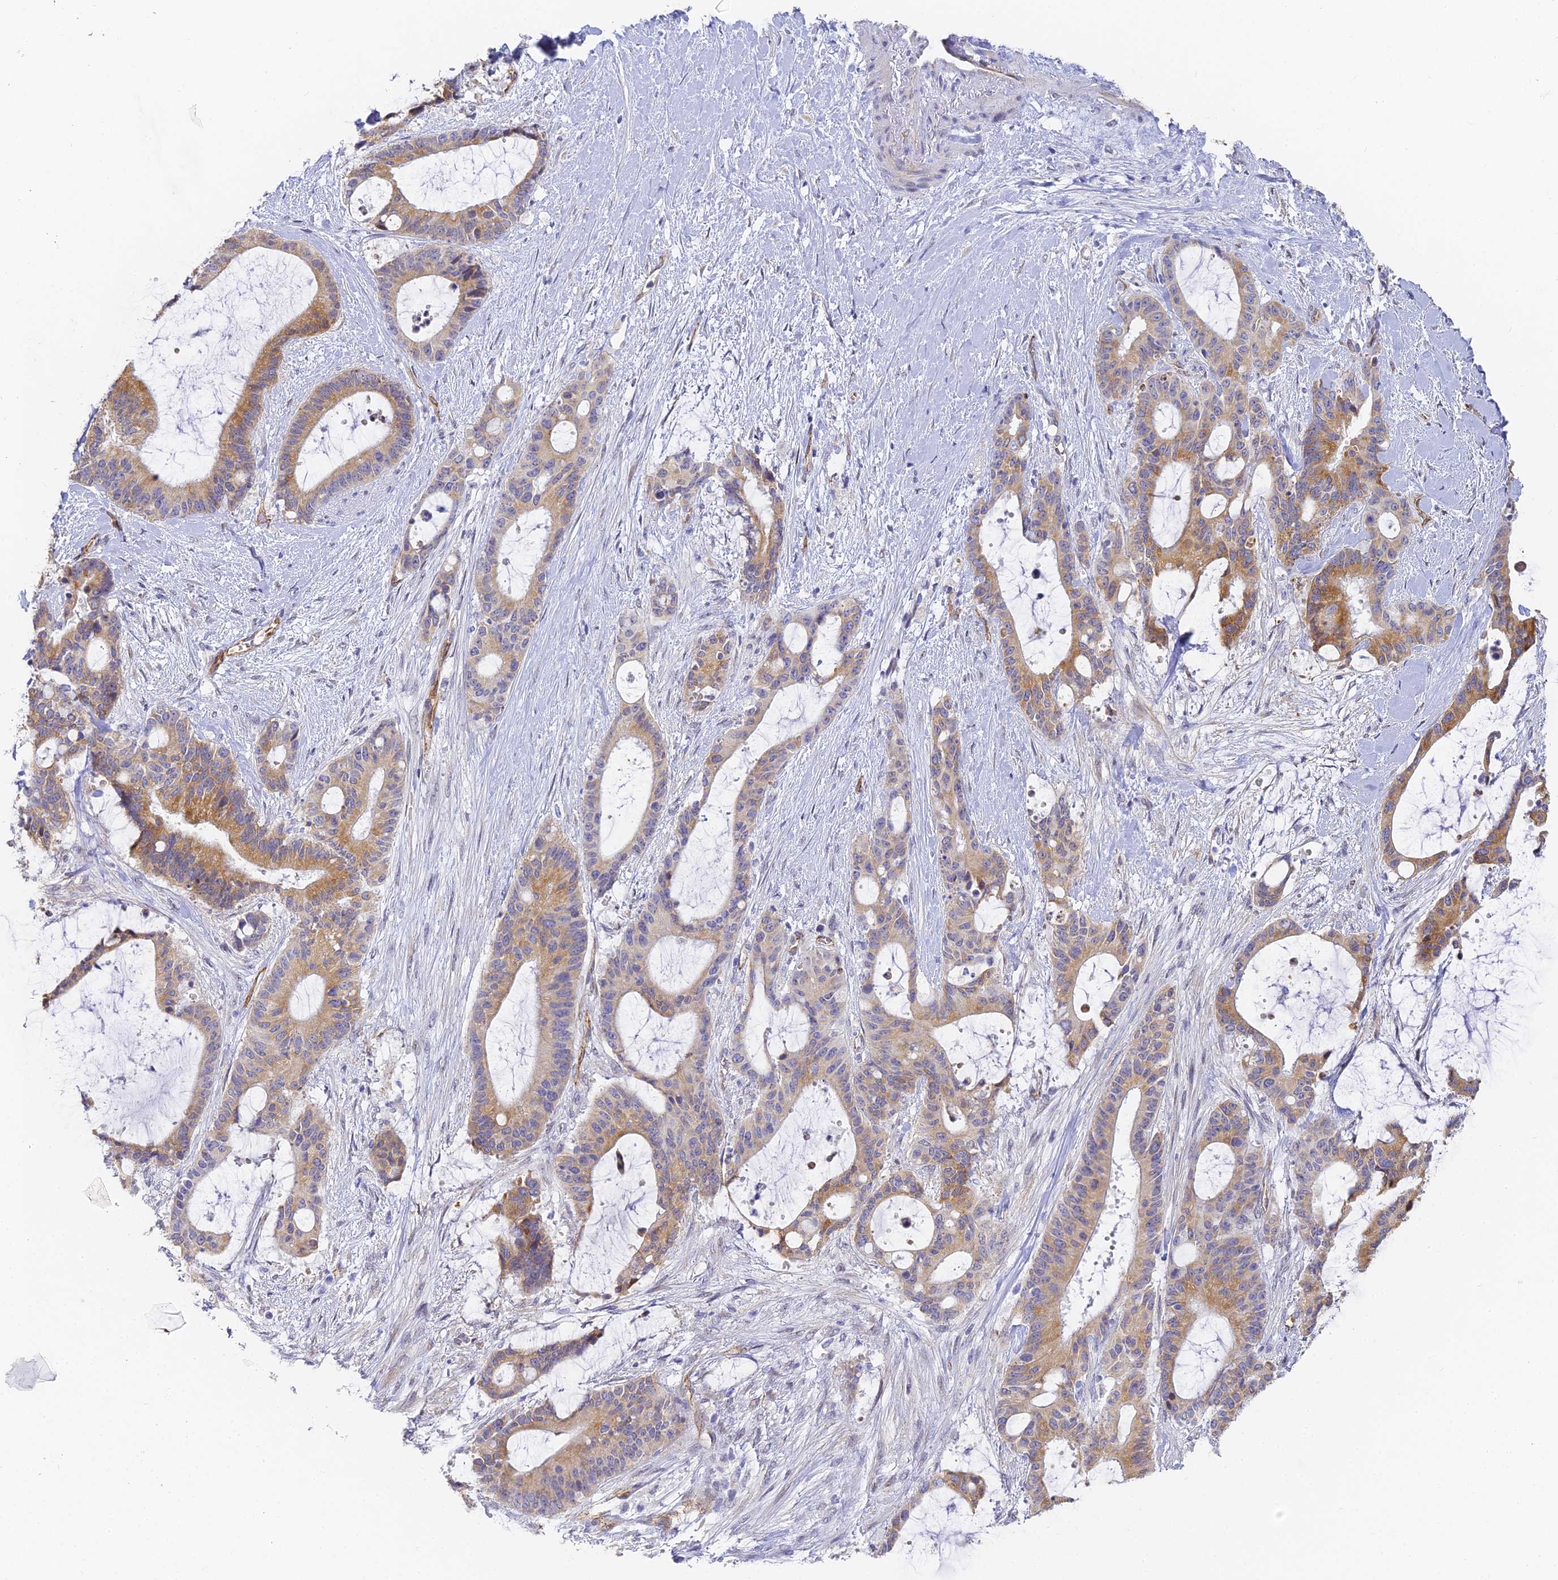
{"staining": {"intensity": "moderate", "quantity": ">75%", "location": "cytoplasmic/membranous"}, "tissue": "liver cancer", "cell_type": "Tumor cells", "image_type": "cancer", "snomed": [{"axis": "morphology", "description": "Normal tissue, NOS"}, {"axis": "morphology", "description": "Cholangiocarcinoma"}, {"axis": "topography", "description": "Liver"}, {"axis": "topography", "description": "Peripheral nerve tissue"}], "caption": "The histopathology image exhibits a brown stain indicating the presence of a protein in the cytoplasmic/membranous of tumor cells in liver cancer.", "gene": "GJA1", "patient": {"sex": "female", "age": 73}}